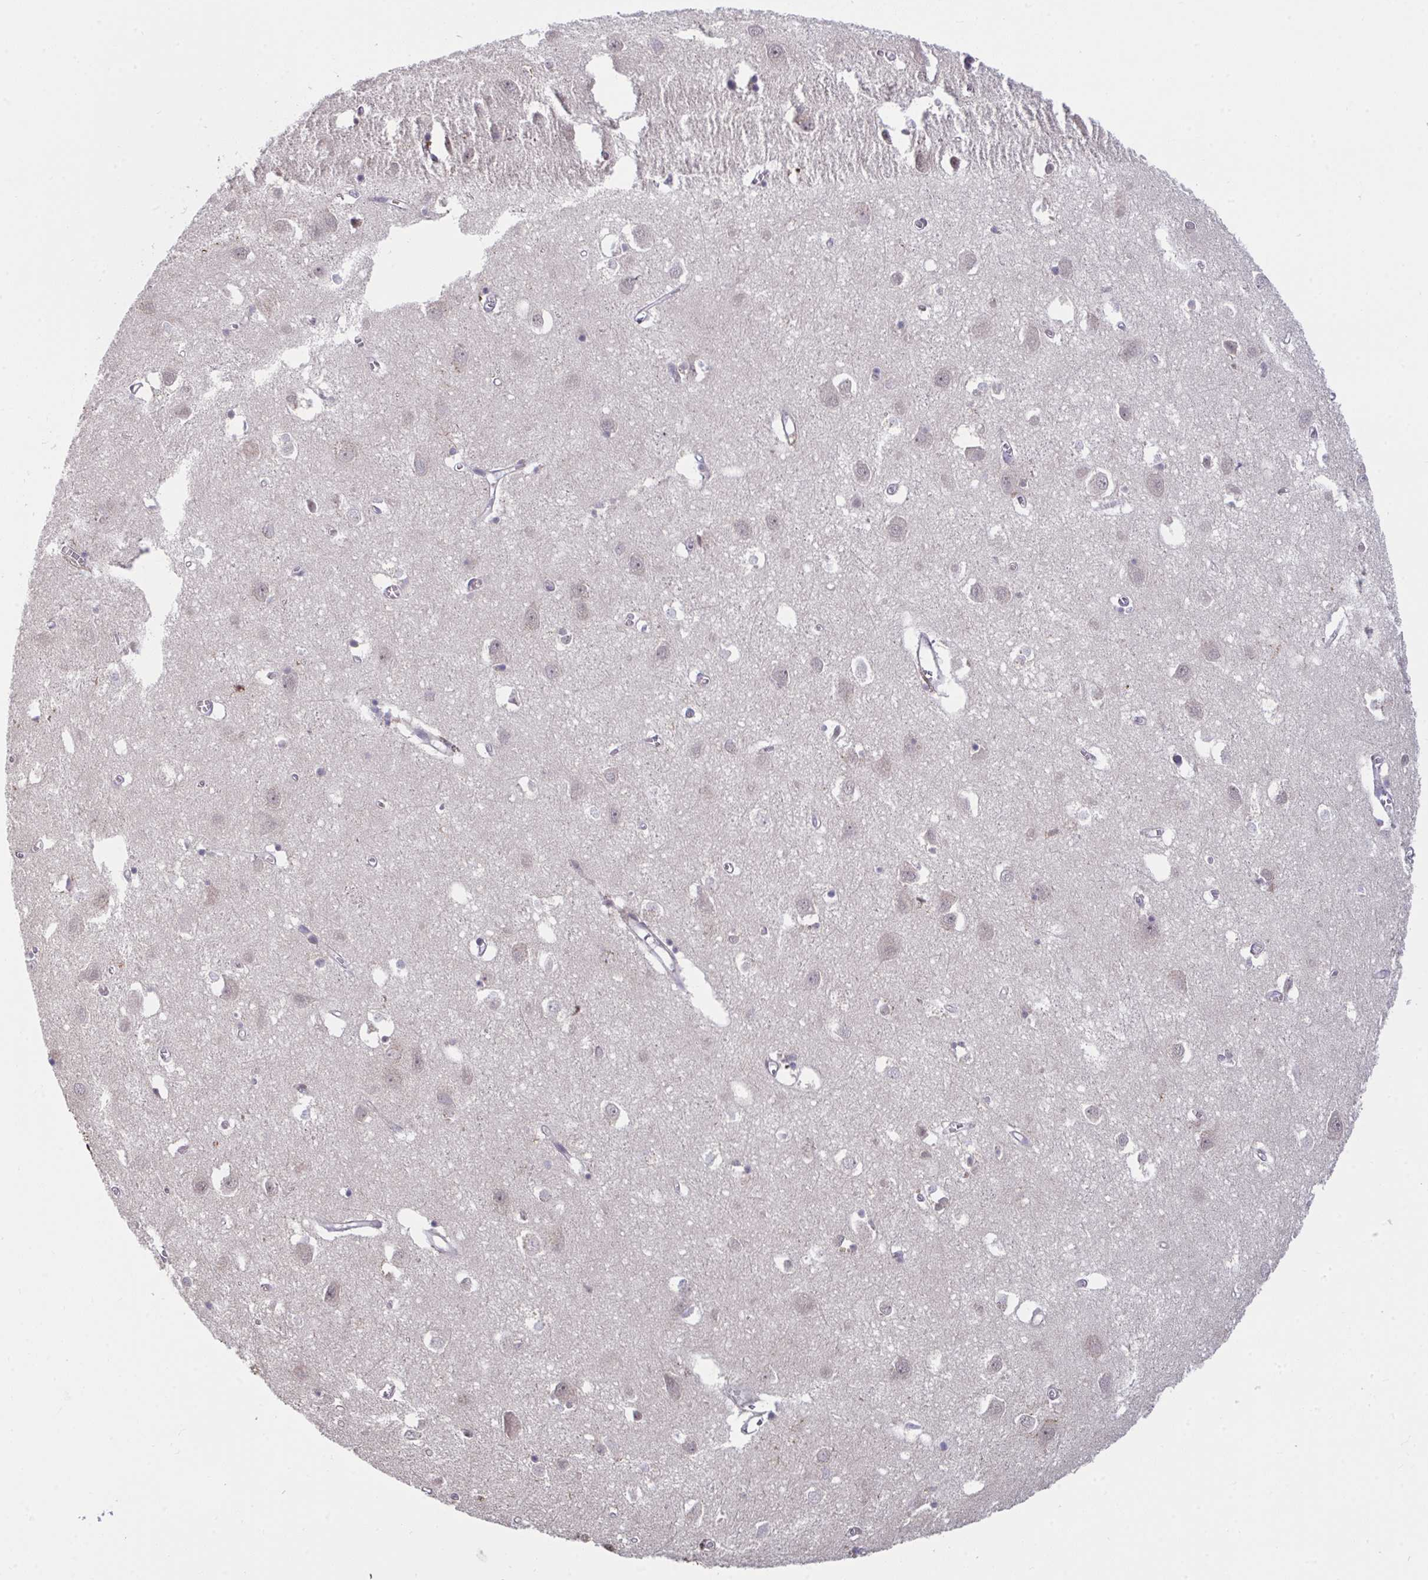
{"staining": {"intensity": "negative", "quantity": "none", "location": "none"}, "tissue": "cerebral cortex", "cell_type": "Endothelial cells", "image_type": "normal", "snomed": [{"axis": "morphology", "description": "Normal tissue, NOS"}, {"axis": "topography", "description": "Cerebral cortex"}], "caption": "Immunohistochemistry image of unremarkable human cerebral cortex stained for a protein (brown), which displays no staining in endothelial cells.", "gene": "SAP30", "patient": {"sex": "male", "age": 70}}